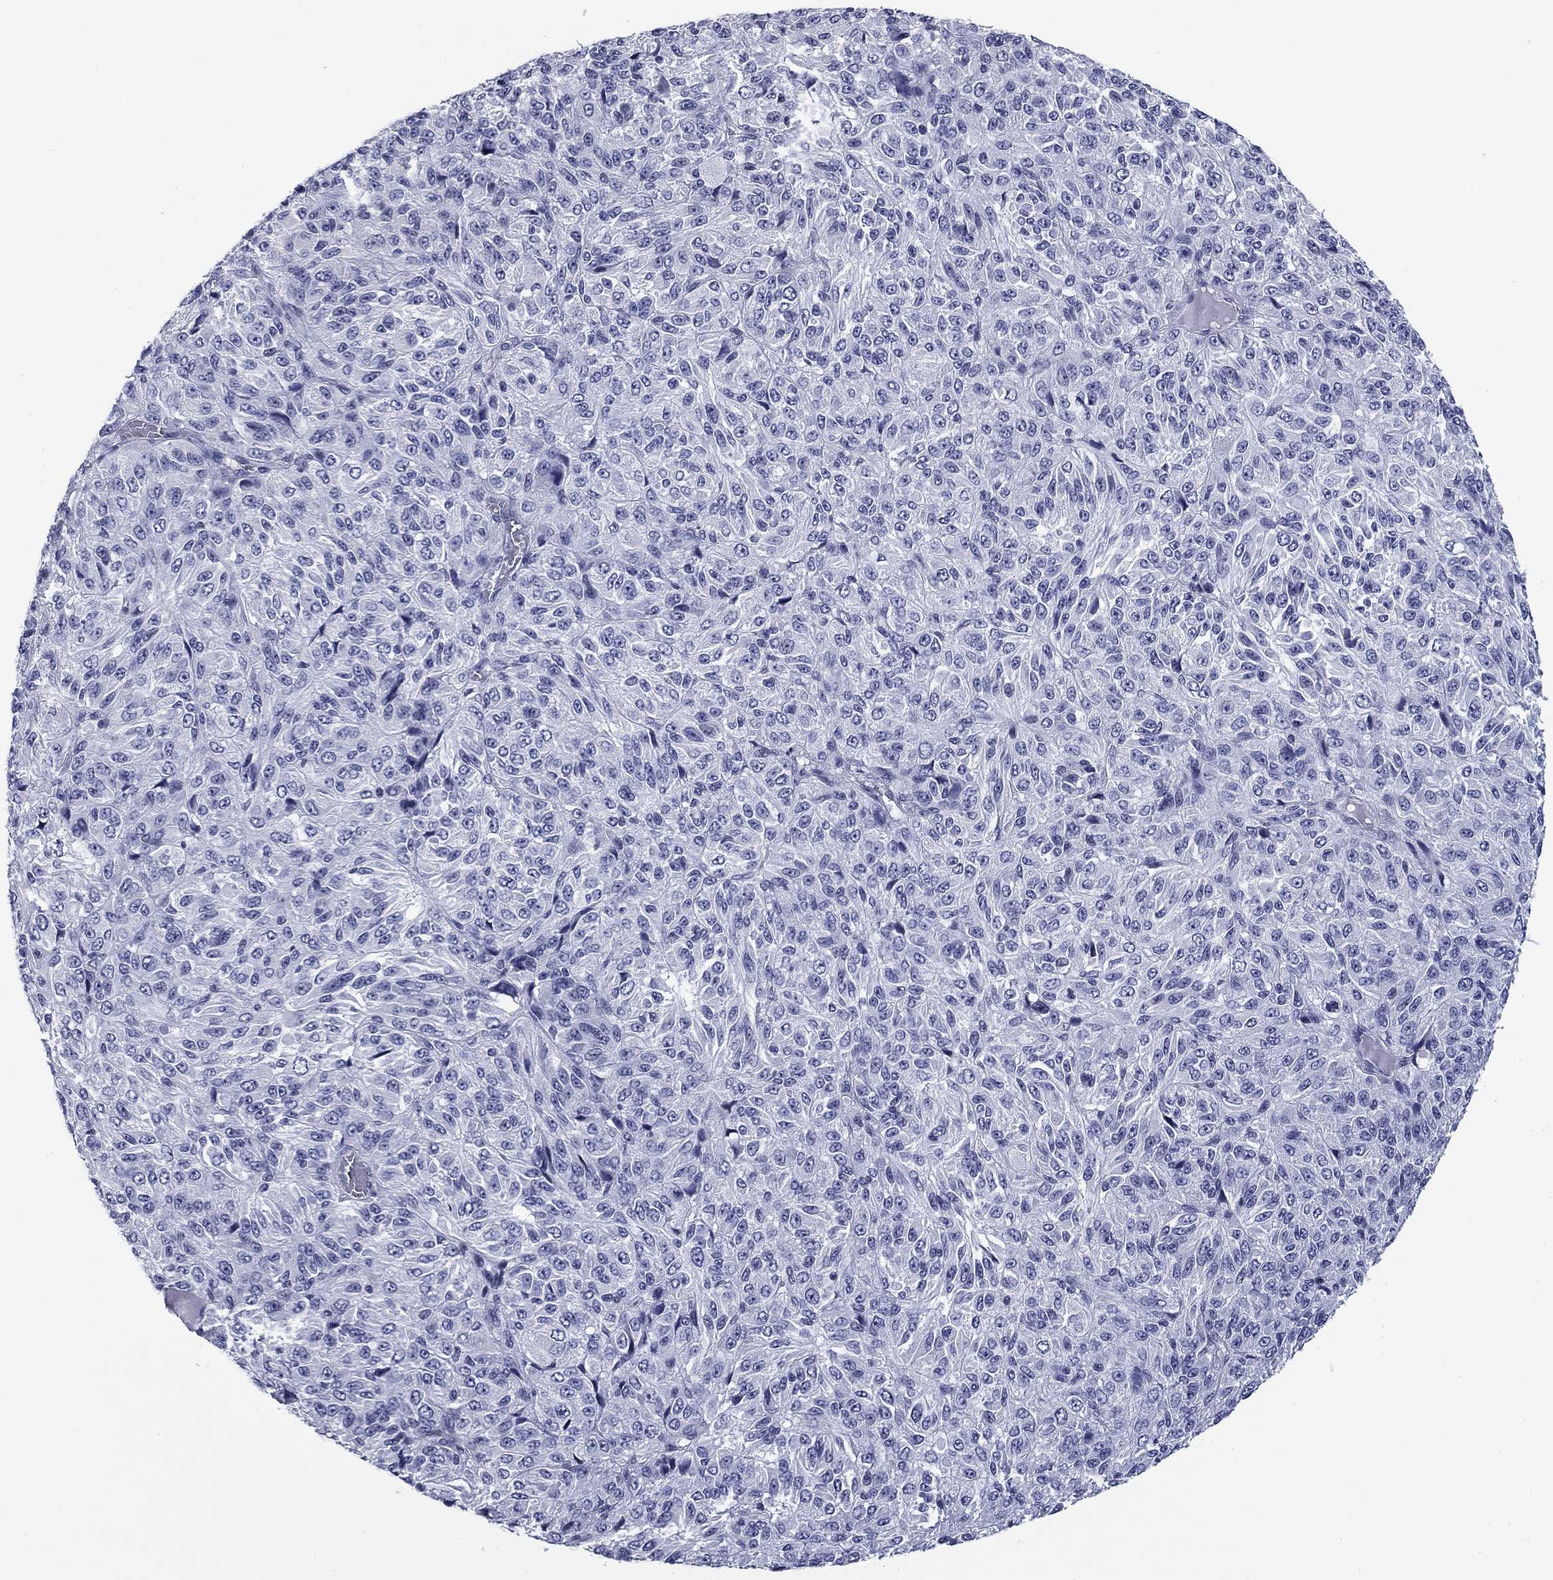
{"staining": {"intensity": "negative", "quantity": "none", "location": "none"}, "tissue": "melanoma", "cell_type": "Tumor cells", "image_type": "cancer", "snomed": [{"axis": "morphology", "description": "Malignant melanoma, Metastatic site"}, {"axis": "topography", "description": "Brain"}], "caption": "IHC micrograph of neoplastic tissue: human malignant melanoma (metastatic site) stained with DAB reveals no significant protein positivity in tumor cells. The staining is performed using DAB (3,3'-diaminobenzidine) brown chromogen with nuclei counter-stained in using hematoxylin.", "gene": "CCDC144A", "patient": {"sex": "female", "age": 56}}